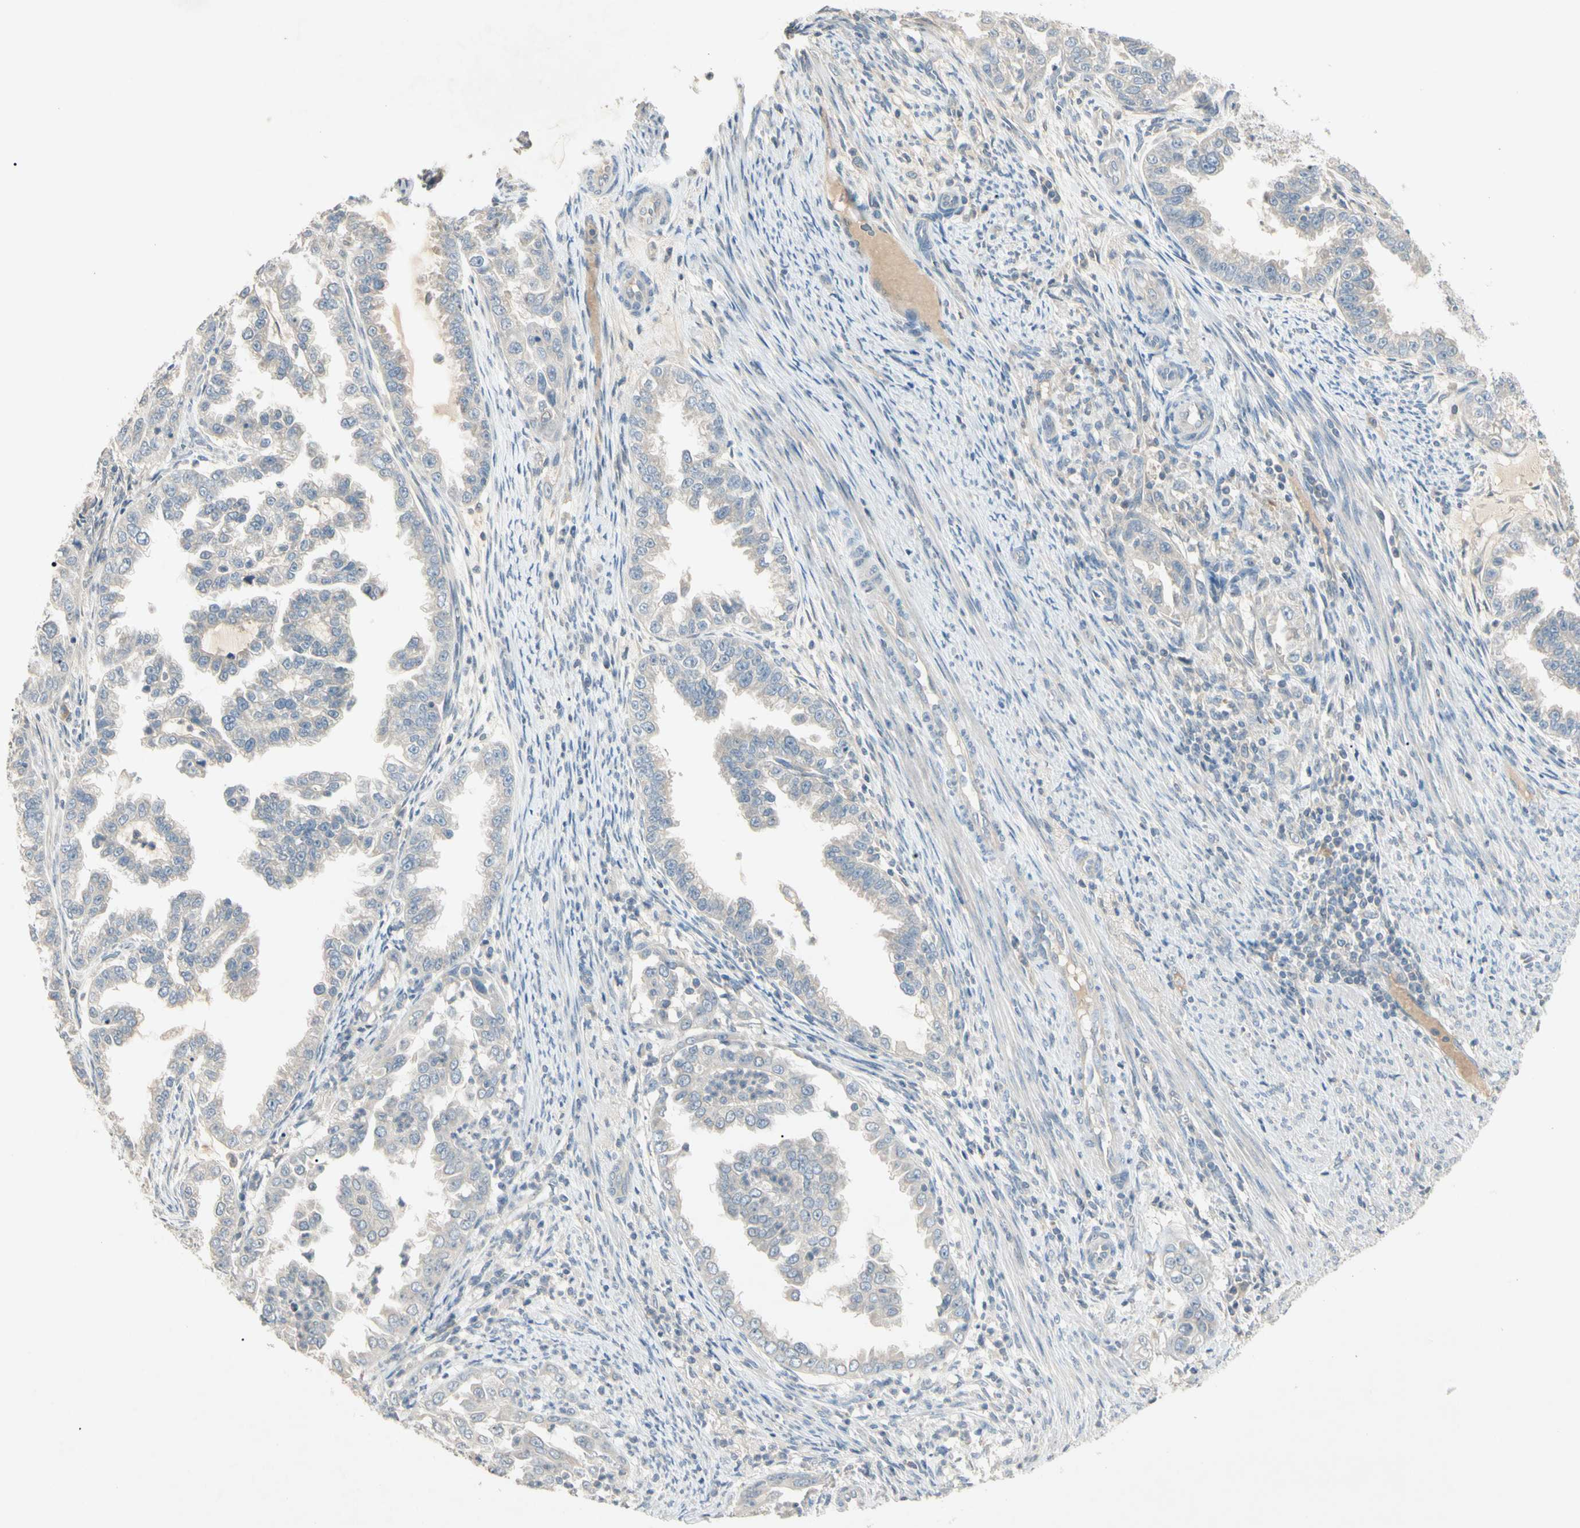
{"staining": {"intensity": "weak", "quantity": "<25%", "location": "cytoplasmic/membranous"}, "tissue": "endometrial cancer", "cell_type": "Tumor cells", "image_type": "cancer", "snomed": [{"axis": "morphology", "description": "Adenocarcinoma, NOS"}, {"axis": "topography", "description": "Endometrium"}], "caption": "The photomicrograph shows no staining of tumor cells in endometrial cancer.", "gene": "PRSS21", "patient": {"sex": "female", "age": 85}}